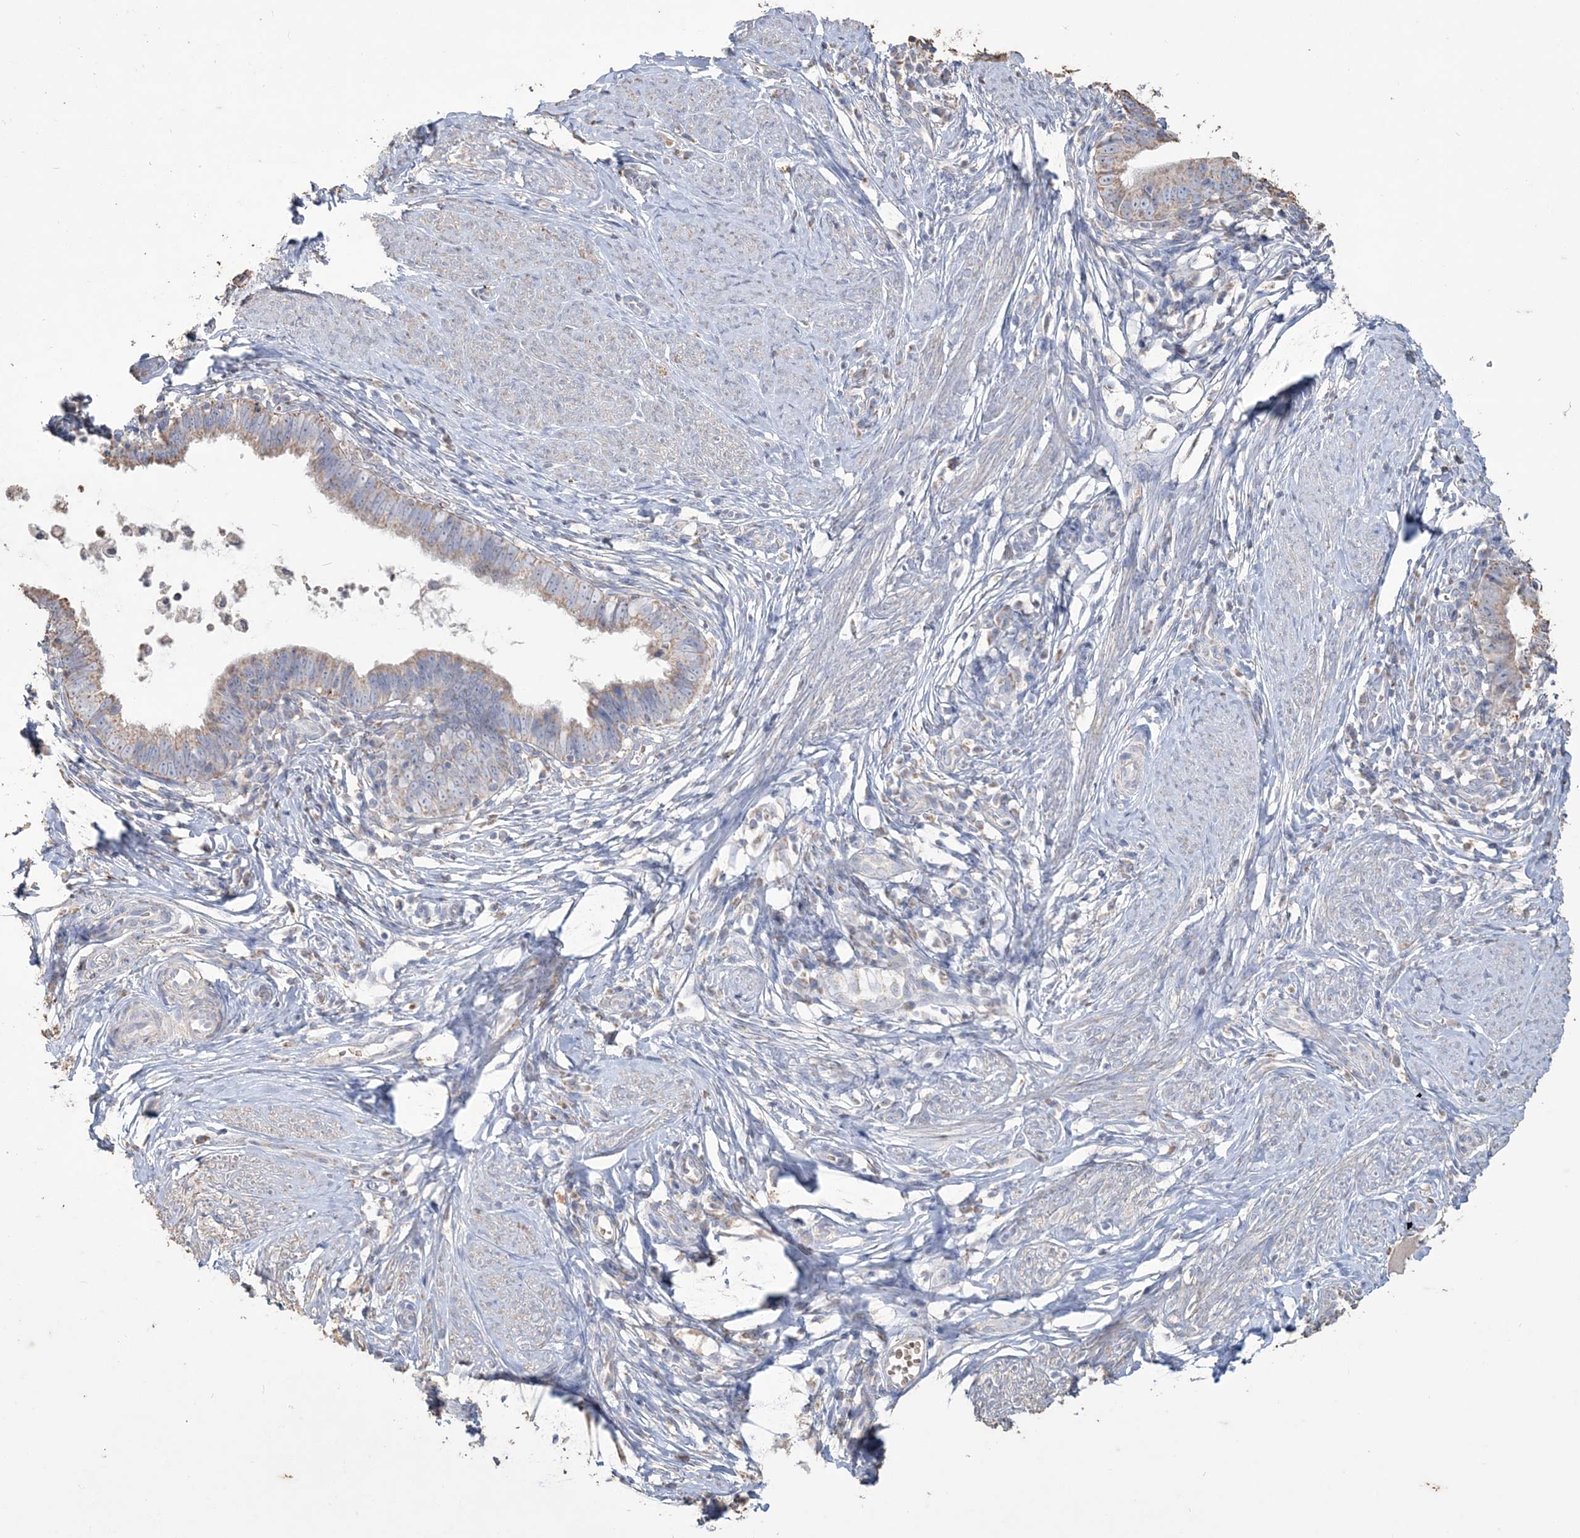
{"staining": {"intensity": "weak", "quantity": ">75%", "location": "cytoplasmic/membranous"}, "tissue": "cervical cancer", "cell_type": "Tumor cells", "image_type": "cancer", "snomed": [{"axis": "morphology", "description": "Adenocarcinoma, NOS"}, {"axis": "topography", "description": "Cervix"}], "caption": "DAB immunohistochemical staining of cervical cancer (adenocarcinoma) exhibits weak cytoplasmic/membranous protein positivity in approximately >75% of tumor cells.", "gene": "SFMBT2", "patient": {"sex": "female", "age": 36}}